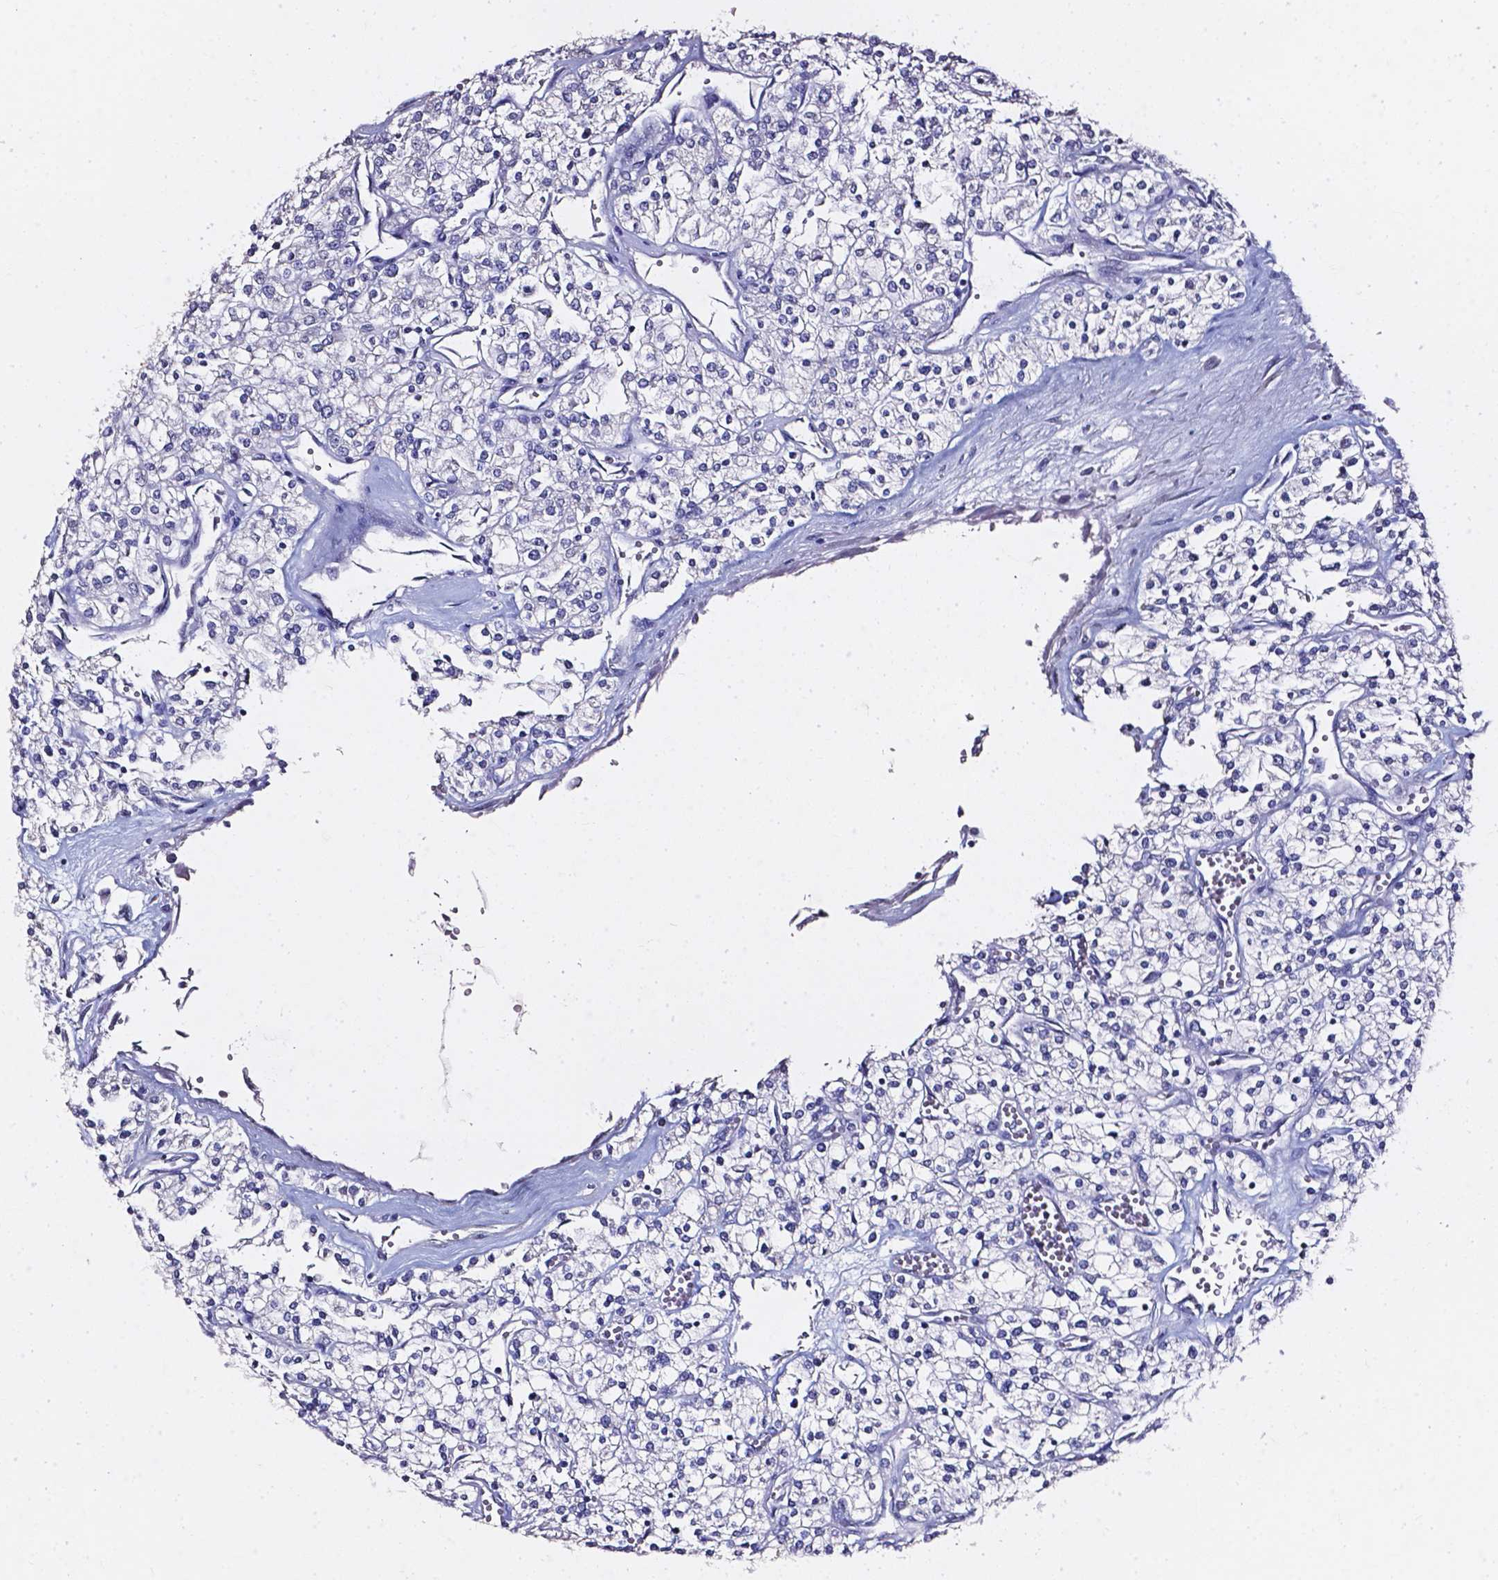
{"staining": {"intensity": "negative", "quantity": "none", "location": "none"}, "tissue": "renal cancer", "cell_type": "Tumor cells", "image_type": "cancer", "snomed": [{"axis": "morphology", "description": "Adenocarcinoma, NOS"}, {"axis": "topography", "description": "Kidney"}], "caption": "This is an IHC image of adenocarcinoma (renal). There is no expression in tumor cells.", "gene": "AKR1B10", "patient": {"sex": "male", "age": 80}}